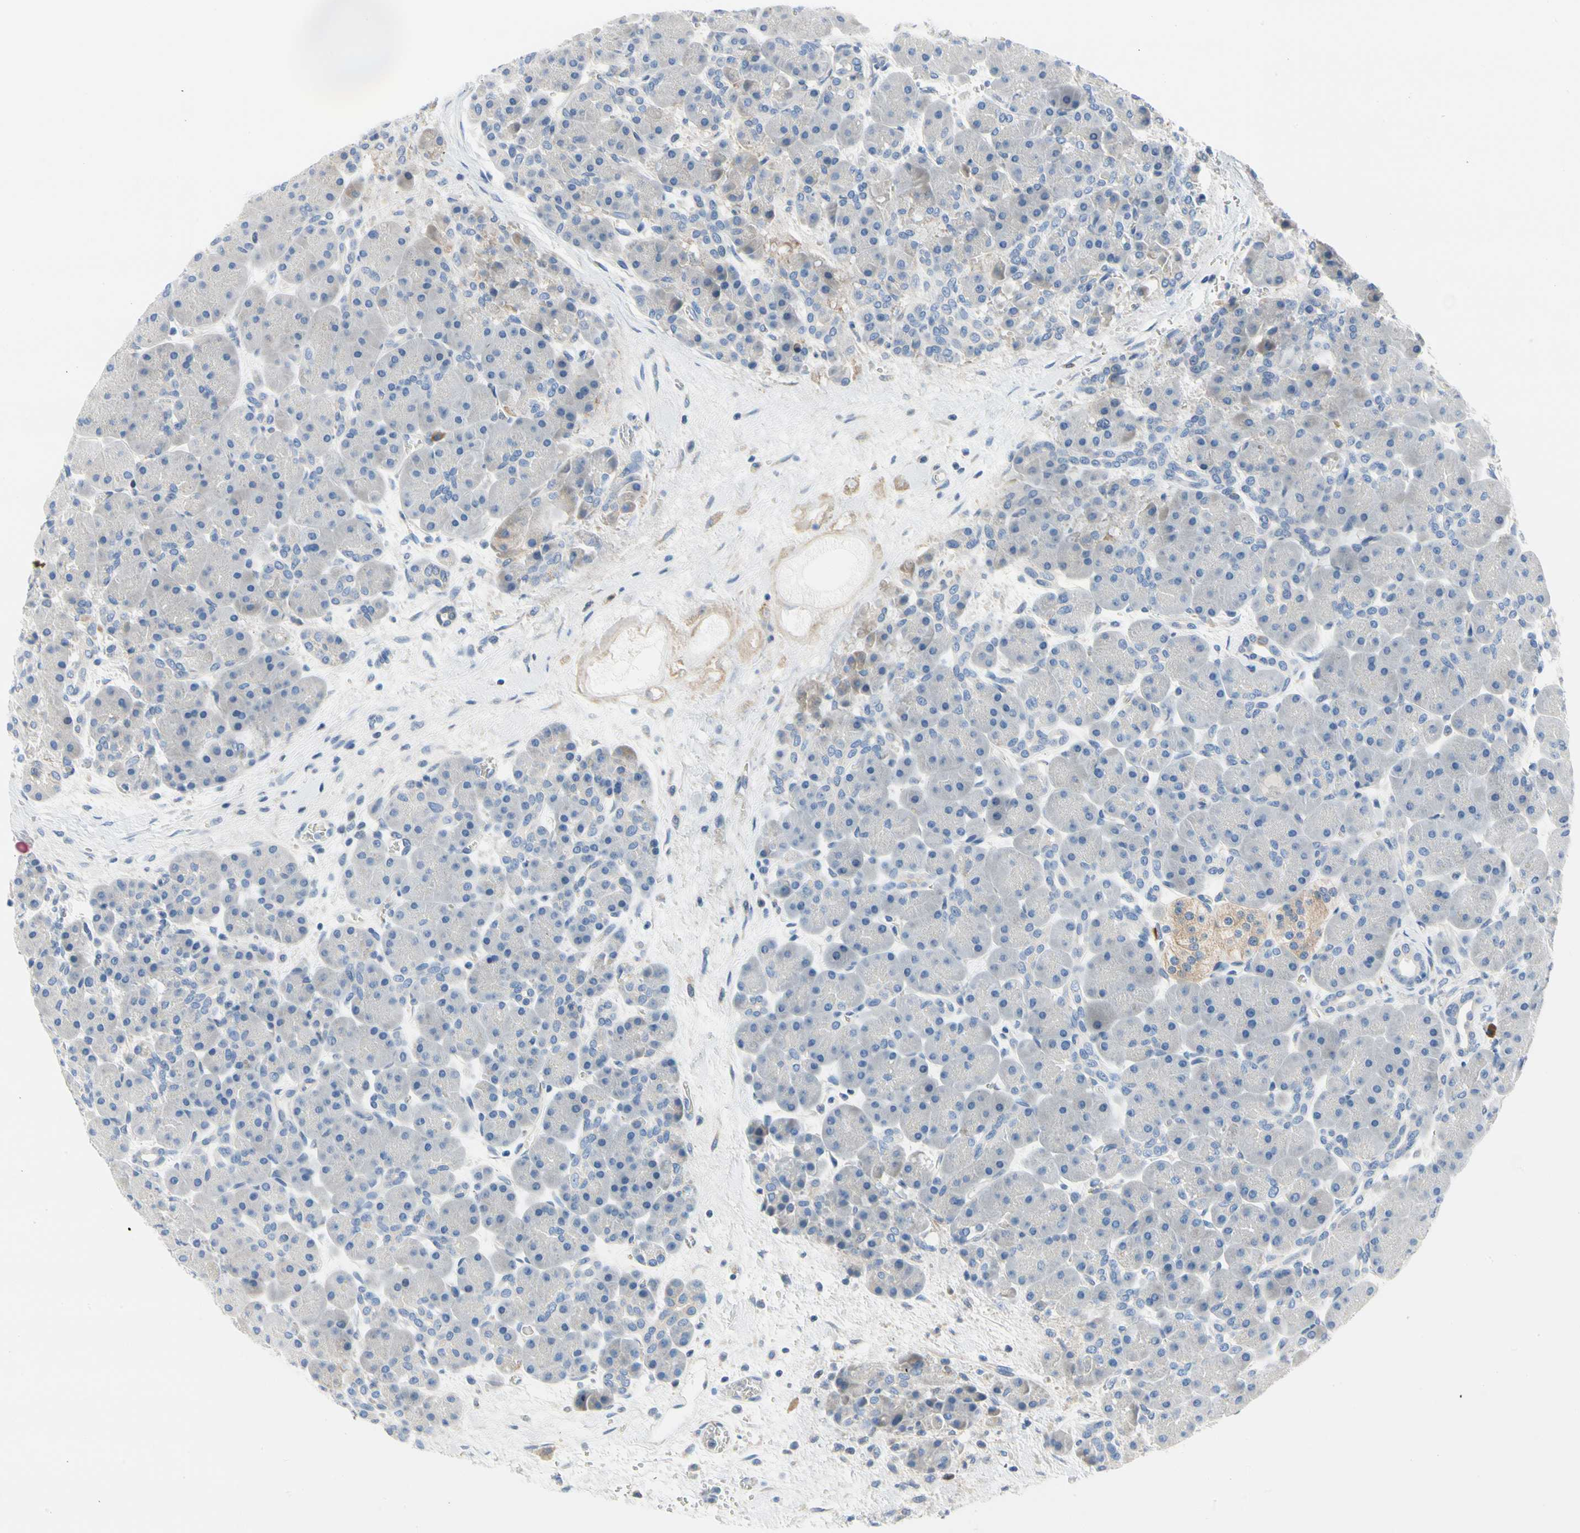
{"staining": {"intensity": "negative", "quantity": "none", "location": "none"}, "tissue": "pancreas", "cell_type": "Exocrine glandular cells", "image_type": "normal", "snomed": [{"axis": "morphology", "description": "Normal tissue, NOS"}, {"axis": "topography", "description": "Pancreas"}], "caption": "This is a image of immunohistochemistry (IHC) staining of normal pancreas, which shows no staining in exocrine glandular cells.", "gene": "STXBP1", "patient": {"sex": "male", "age": 66}}